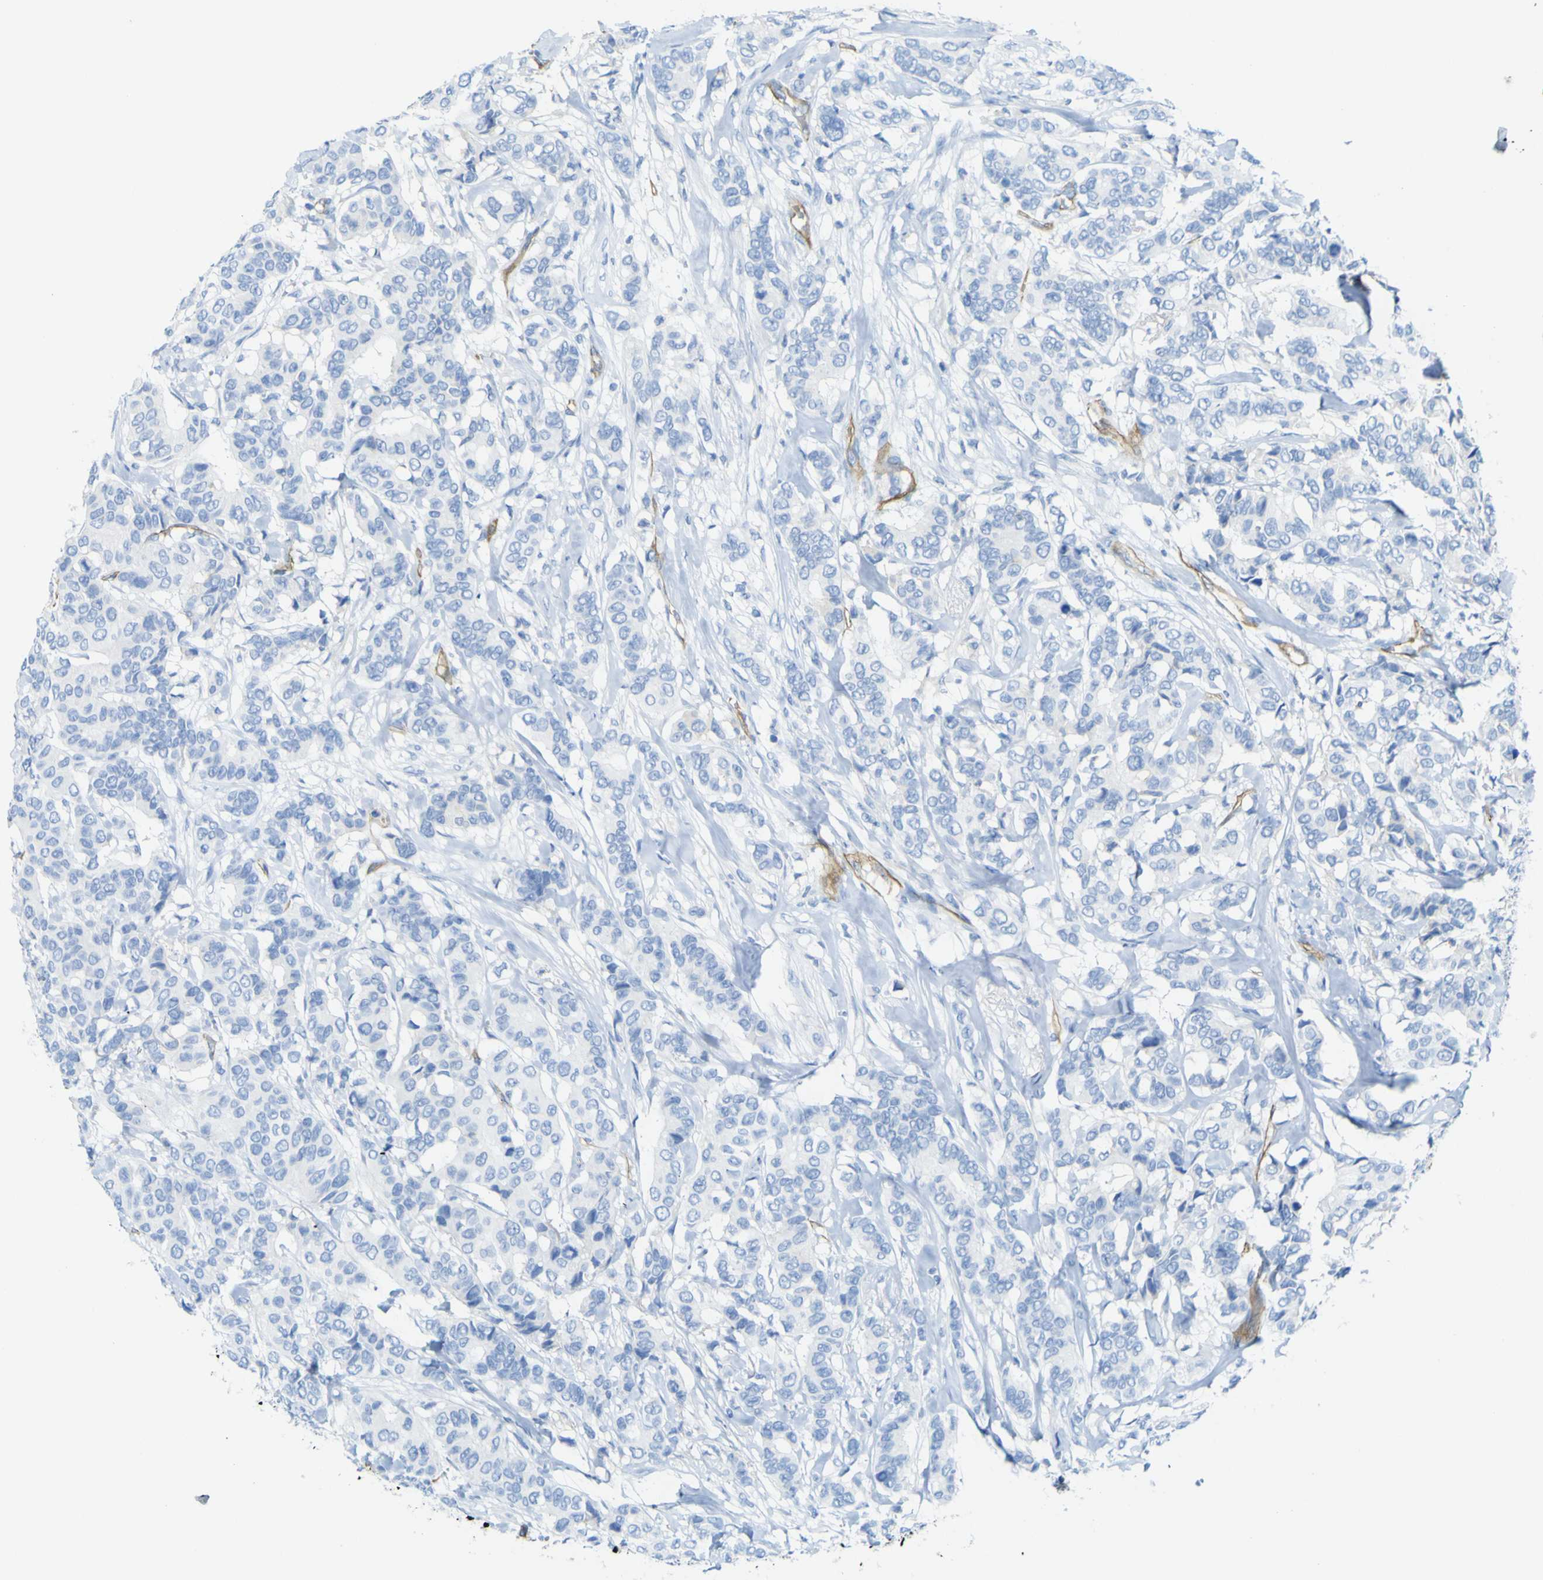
{"staining": {"intensity": "negative", "quantity": "none", "location": "none"}, "tissue": "breast cancer", "cell_type": "Tumor cells", "image_type": "cancer", "snomed": [{"axis": "morphology", "description": "Duct carcinoma"}, {"axis": "topography", "description": "Breast"}], "caption": "Immunohistochemistry (IHC) image of human breast invasive ductal carcinoma stained for a protein (brown), which demonstrates no positivity in tumor cells.", "gene": "CD93", "patient": {"sex": "female", "age": 87}}